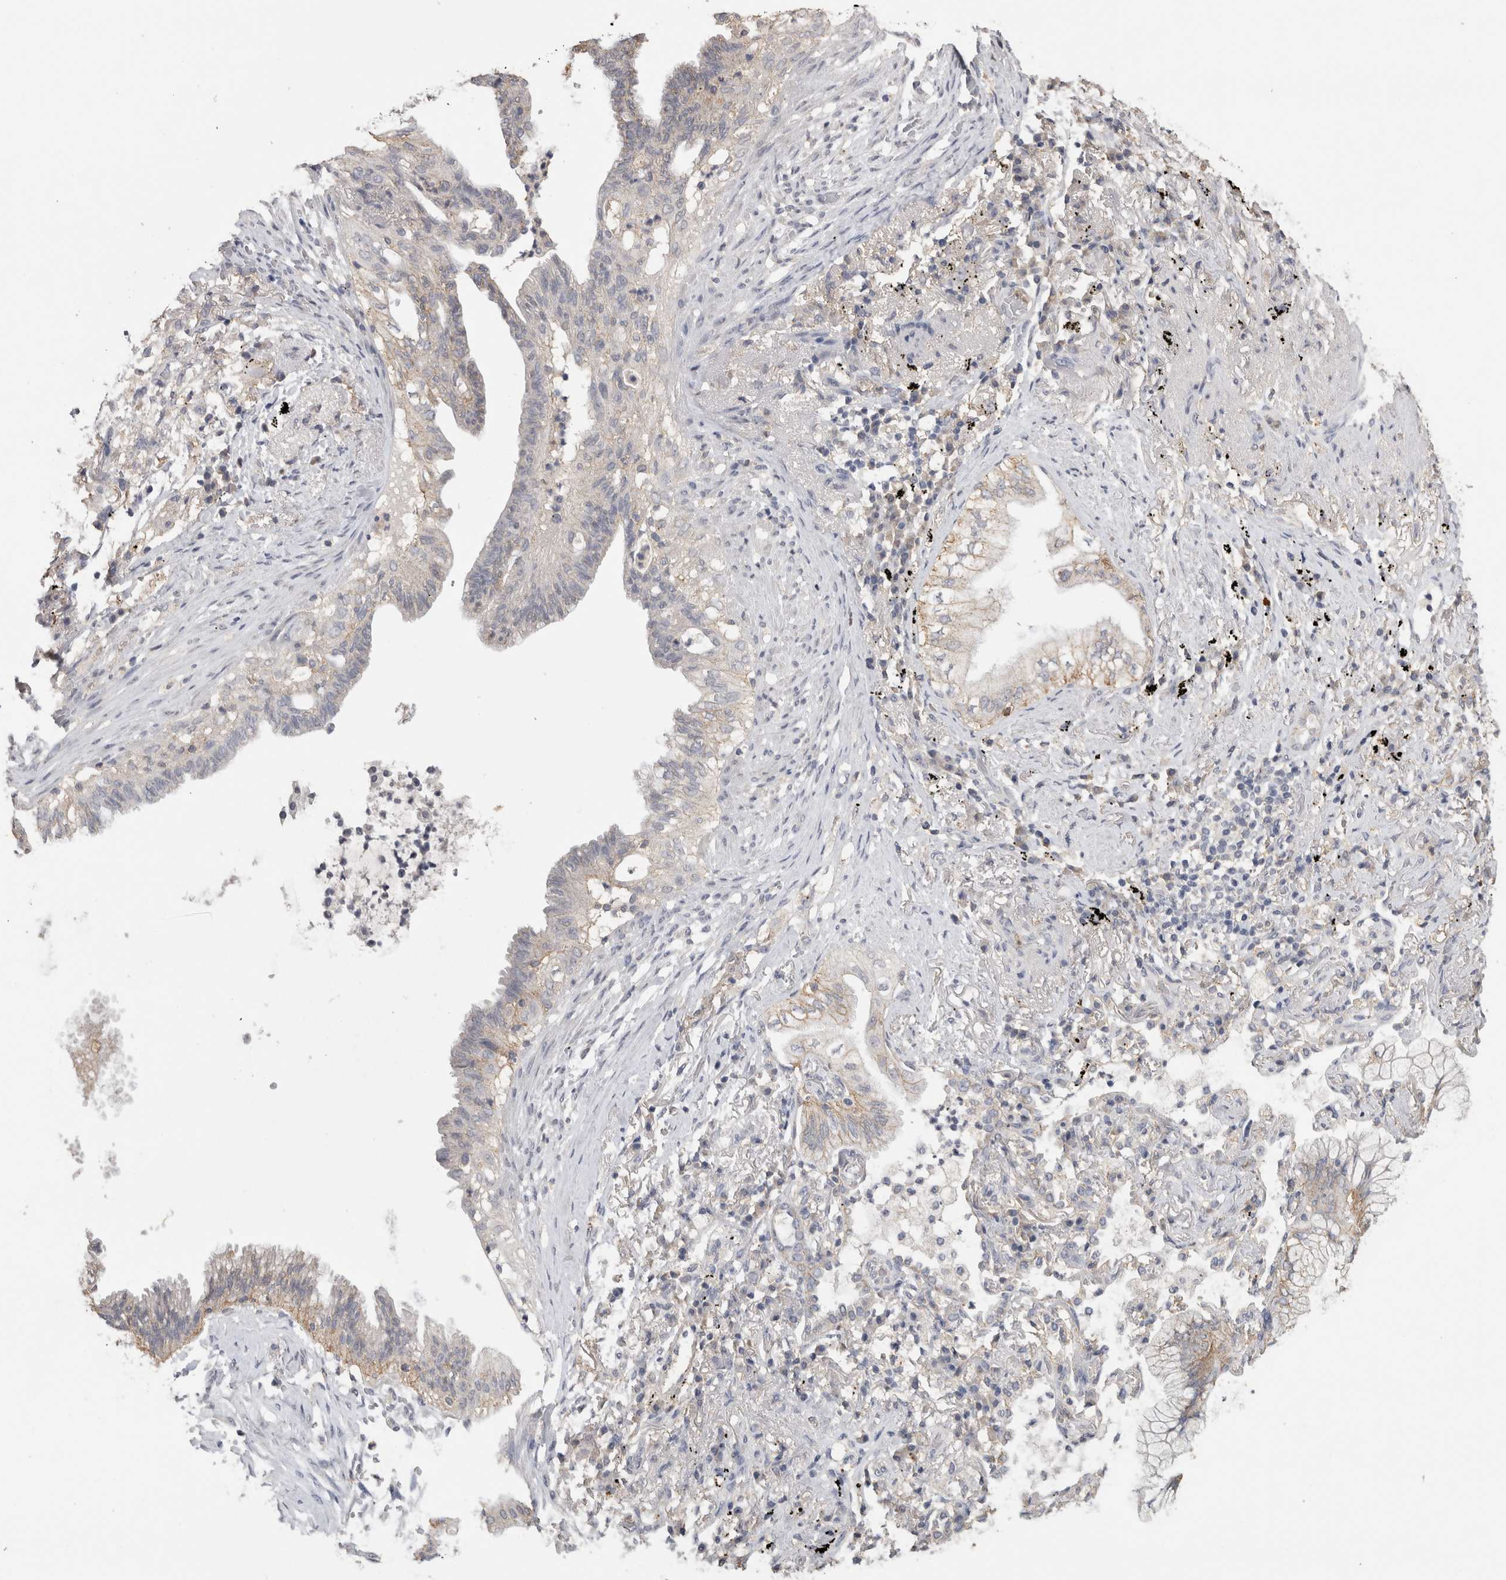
{"staining": {"intensity": "weak", "quantity": "<25%", "location": "cytoplasmic/membranous"}, "tissue": "lung cancer", "cell_type": "Tumor cells", "image_type": "cancer", "snomed": [{"axis": "morphology", "description": "Adenocarcinoma, NOS"}, {"axis": "topography", "description": "Lung"}], "caption": "An IHC image of adenocarcinoma (lung) is shown. There is no staining in tumor cells of adenocarcinoma (lung). (DAB immunohistochemistry (IHC) with hematoxylin counter stain).", "gene": "CNTFR", "patient": {"sex": "female", "age": 70}}